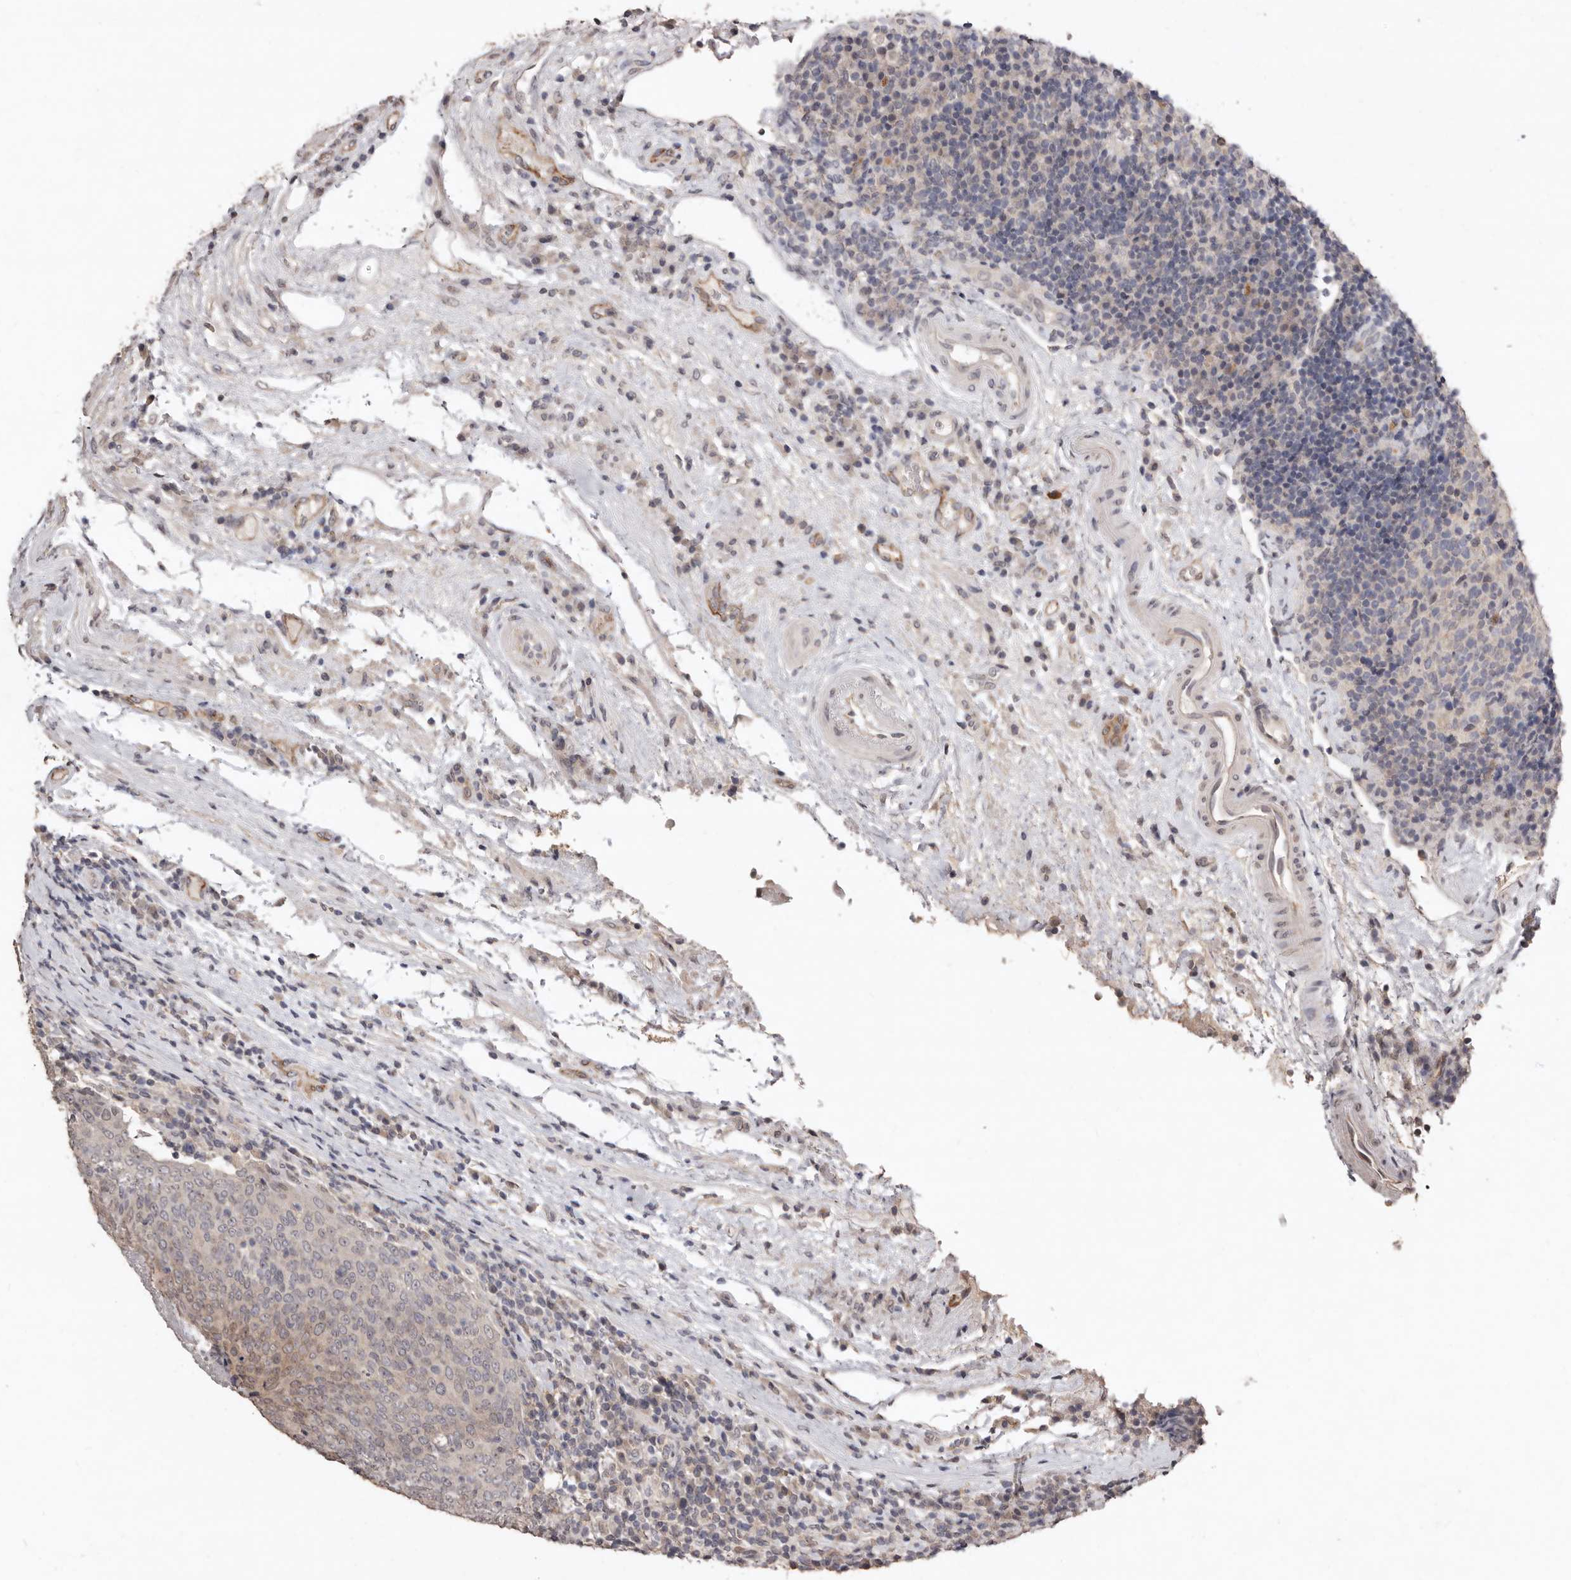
{"staining": {"intensity": "weak", "quantity": "25%-75%", "location": "cytoplasmic/membranous"}, "tissue": "head and neck cancer", "cell_type": "Tumor cells", "image_type": "cancer", "snomed": [{"axis": "morphology", "description": "Squamous cell carcinoma, NOS"}, {"axis": "morphology", "description": "Squamous cell carcinoma, metastatic, NOS"}, {"axis": "topography", "description": "Lymph node"}, {"axis": "topography", "description": "Head-Neck"}], "caption": "The micrograph demonstrates immunohistochemical staining of head and neck cancer. There is weak cytoplasmic/membranous expression is identified in approximately 25%-75% of tumor cells.", "gene": "SULT1E1", "patient": {"sex": "male", "age": 62}}